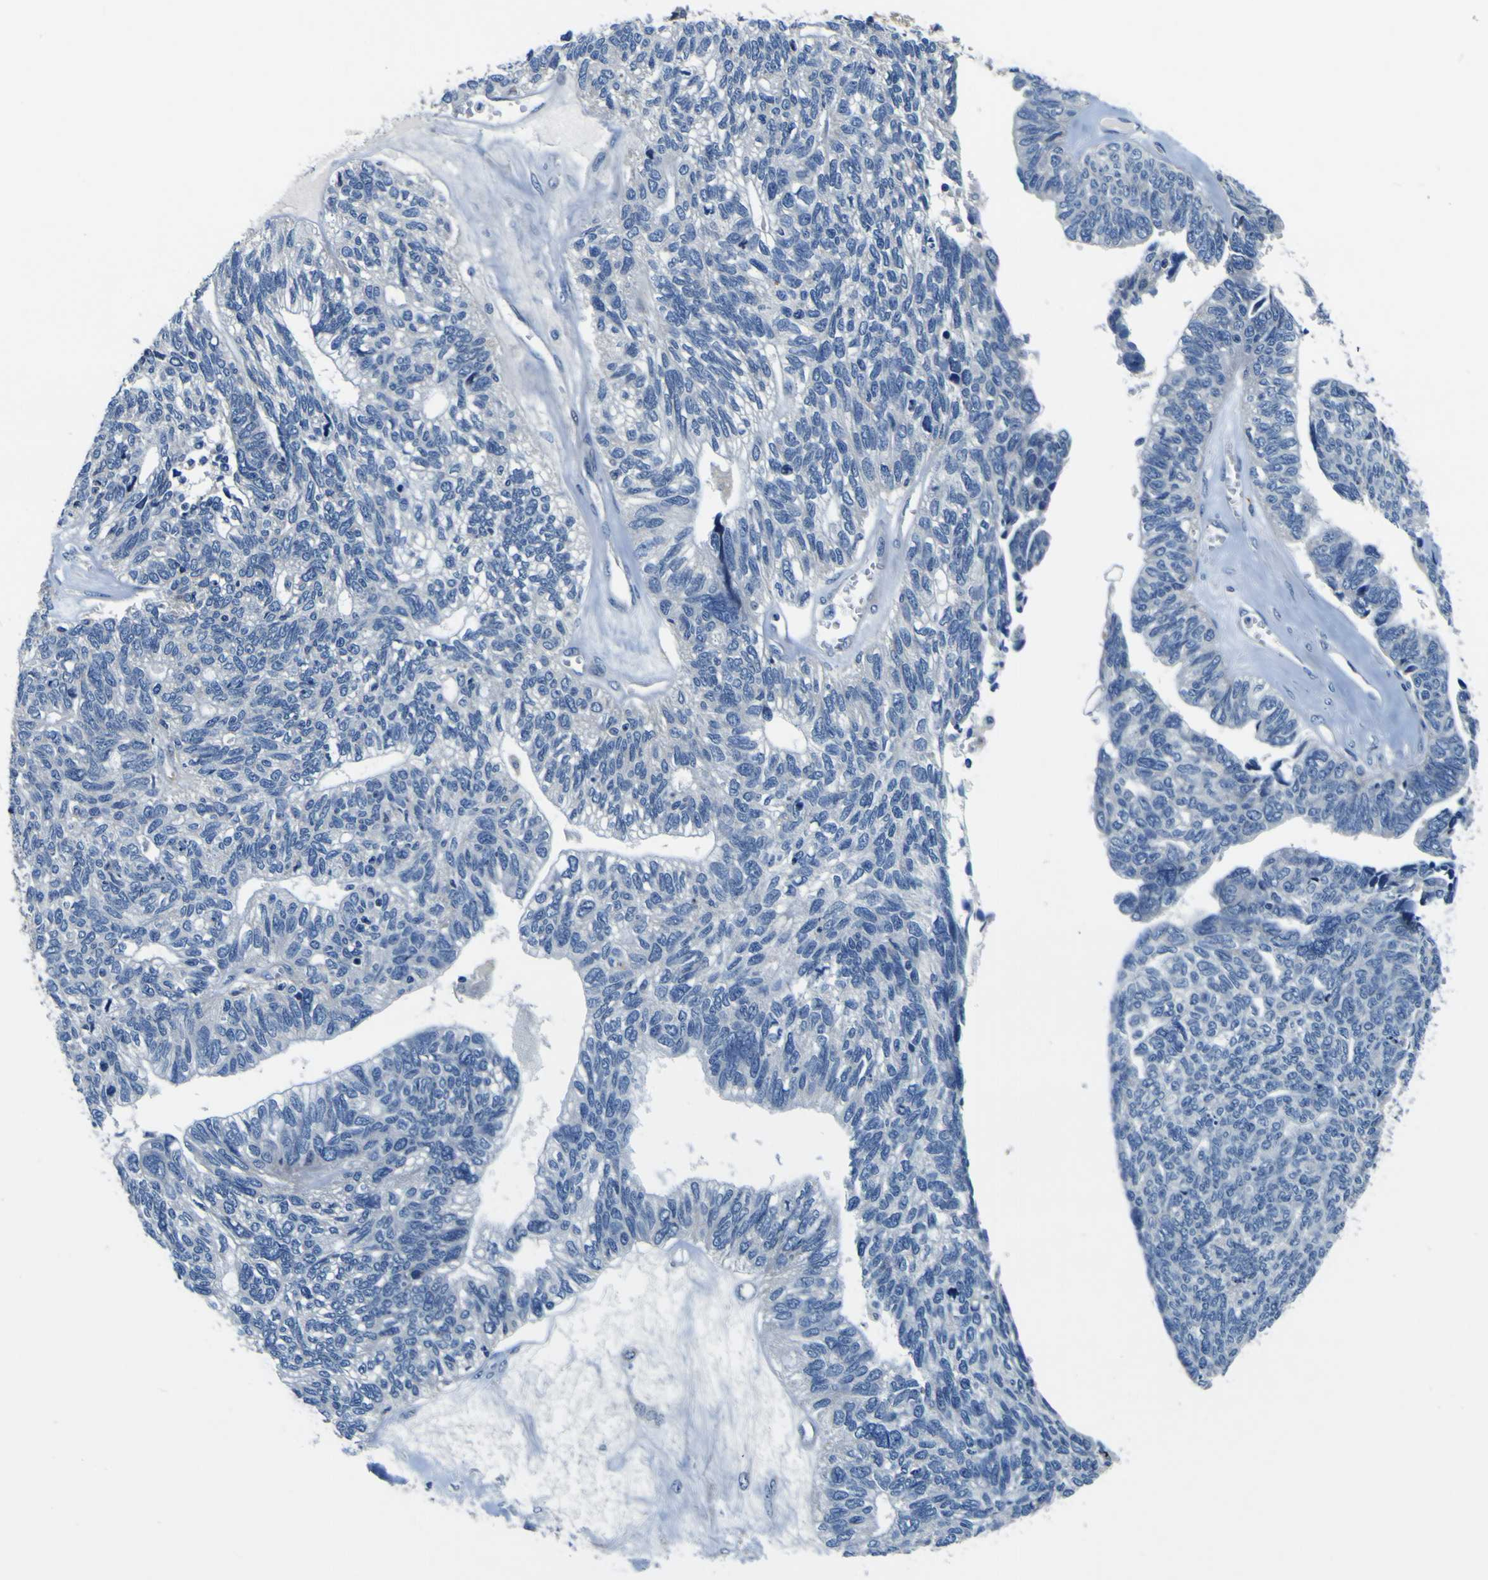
{"staining": {"intensity": "negative", "quantity": "none", "location": "none"}, "tissue": "ovarian cancer", "cell_type": "Tumor cells", "image_type": "cancer", "snomed": [{"axis": "morphology", "description": "Cystadenocarcinoma, serous, NOS"}, {"axis": "topography", "description": "Ovary"}], "caption": "IHC micrograph of neoplastic tissue: human ovarian serous cystadenocarcinoma stained with DAB (3,3'-diaminobenzidine) shows no significant protein positivity in tumor cells.", "gene": "AGAP3", "patient": {"sex": "female", "age": 79}}